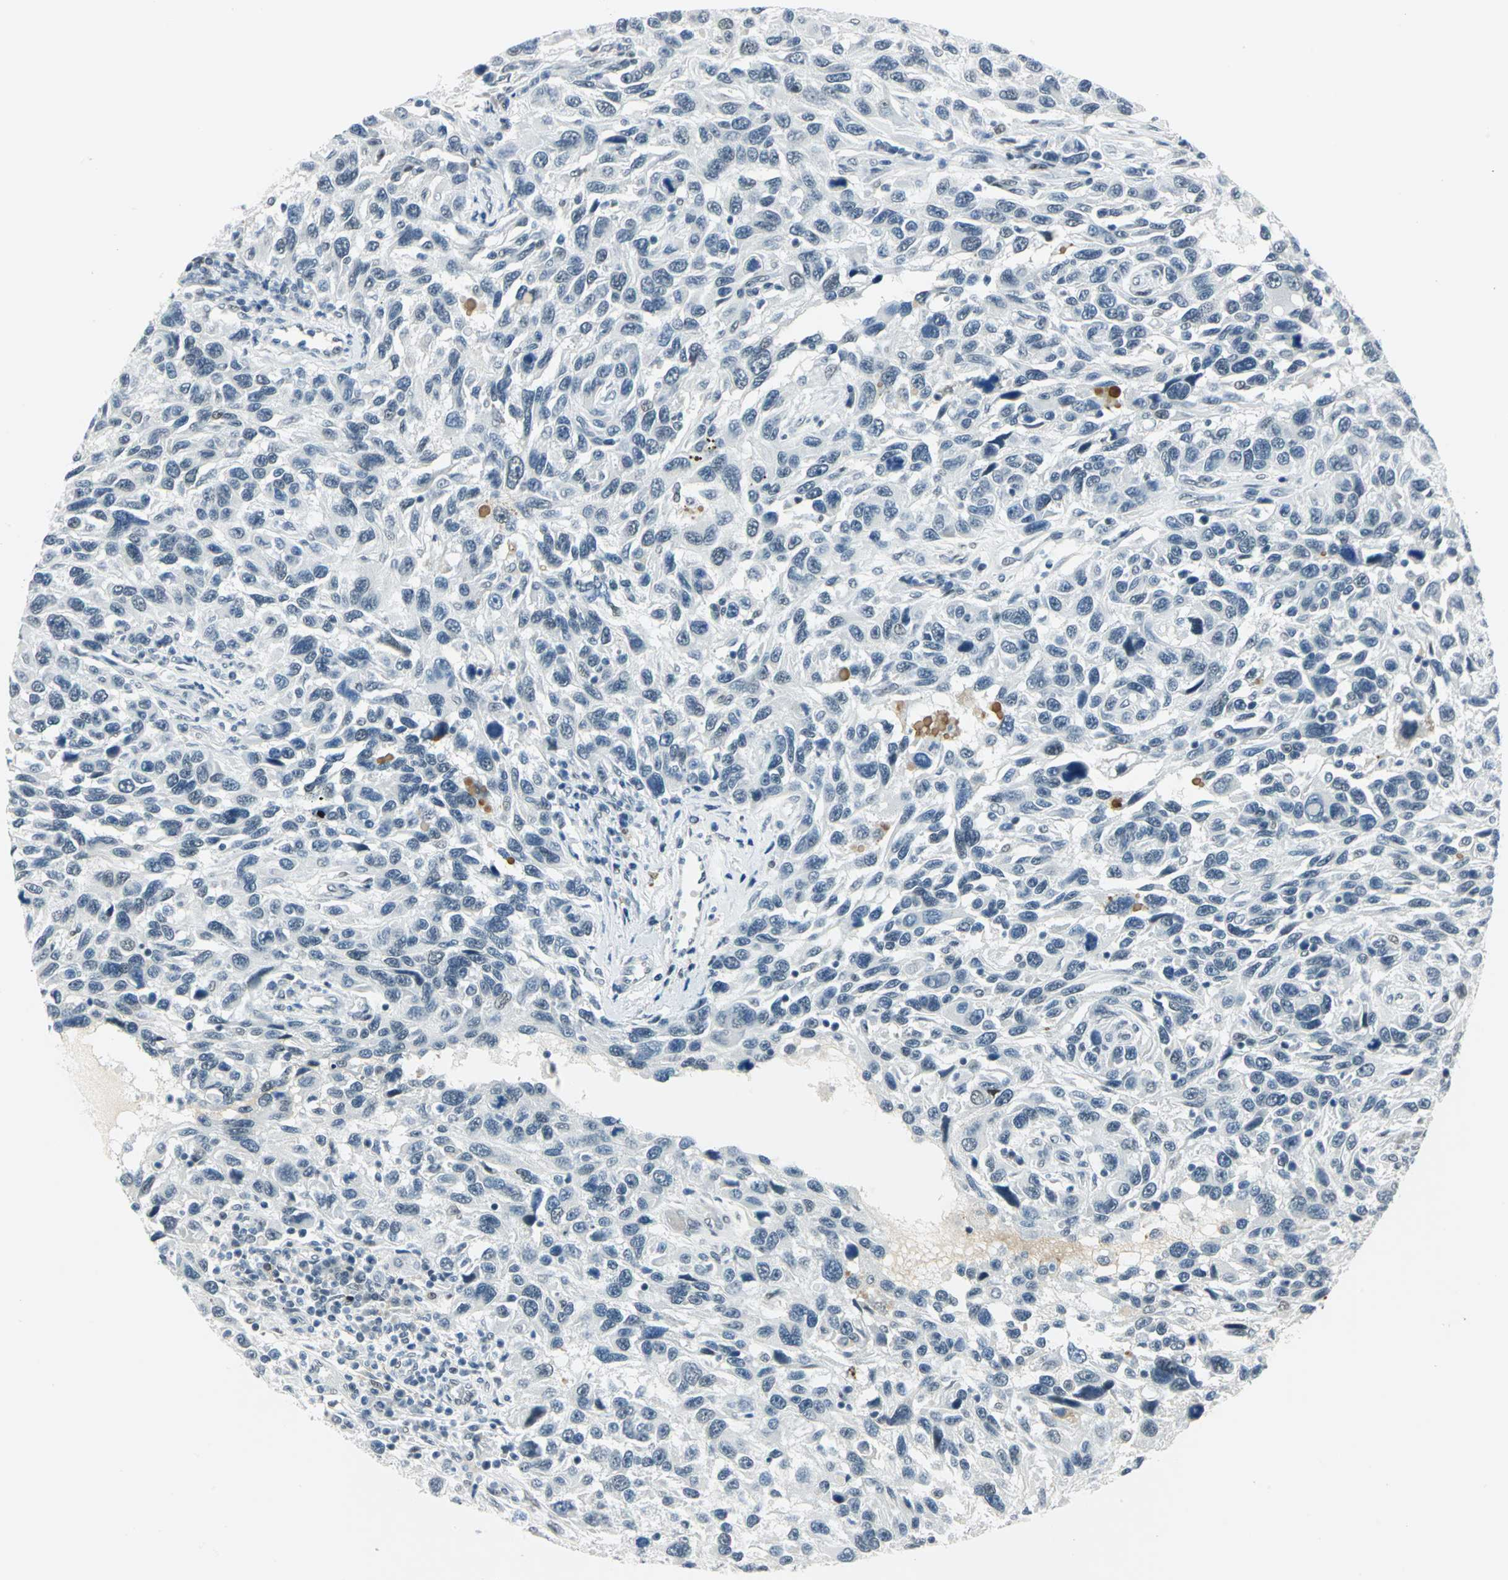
{"staining": {"intensity": "weak", "quantity": "<25%", "location": "nuclear"}, "tissue": "melanoma", "cell_type": "Tumor cells", "image_type": "cancer", "snomed": [{"axis": "morphology", "description": "Malignant melanoma, NOS"}, {"axis": "topography", "description": "Skin"}], "caption": "Melanoma stained for a protein using IHC reveals no positivity tumor cells.", "gene": "MTMR10", "patient": {"sex": "male", "age": 53}}